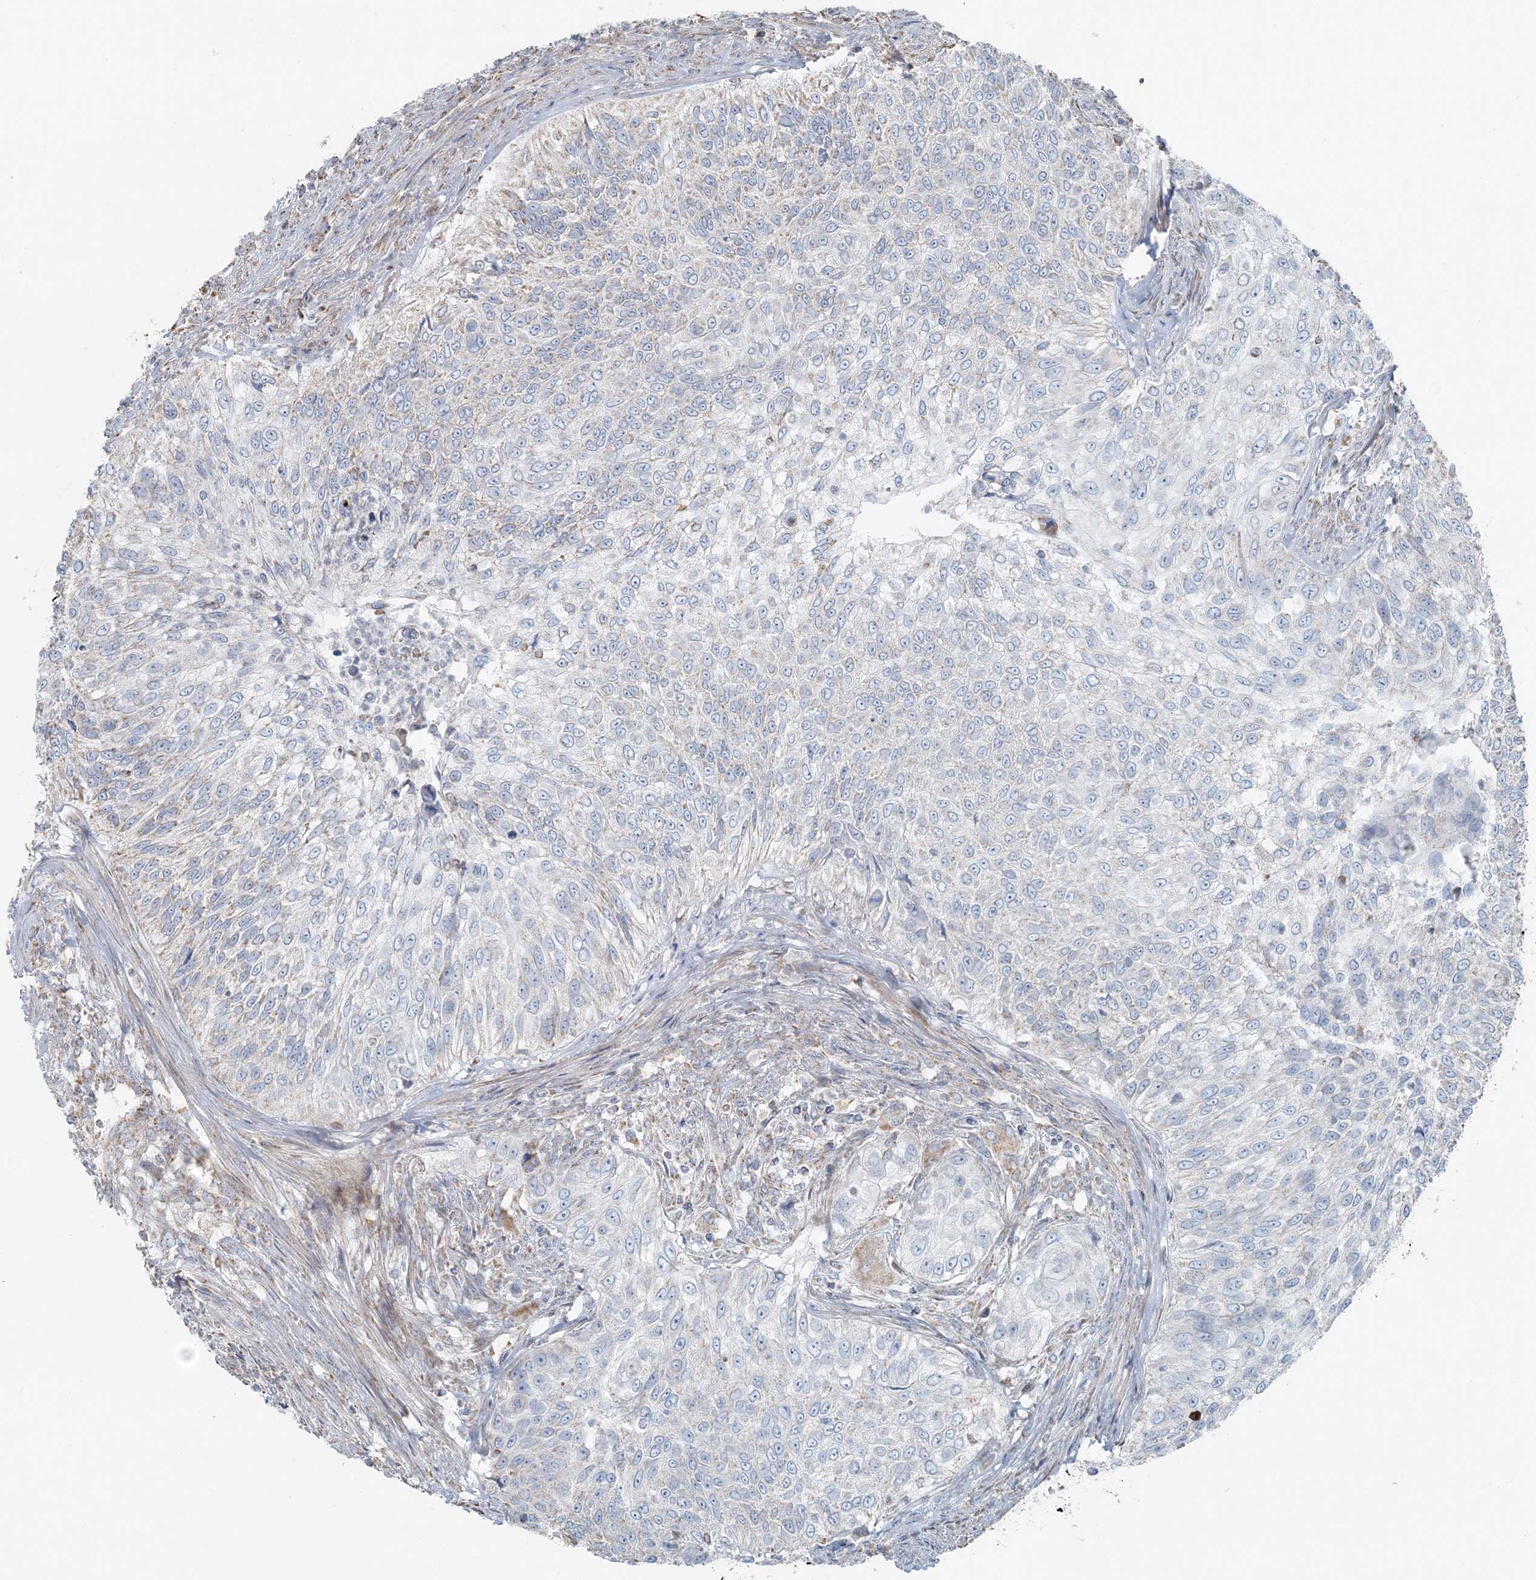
{"staining": {"intensity": "moderate", "quantity": "<25%", "location": "cytoplasmic/membranous"}, "tissue": "urothelial cancer", "cell_type": "Tumor cells", "image_type": "cancer", "snomed": [{"axis": "morphology", "description": "Urothelial carcinoma, High grade"}, {"axis": "topography", "description": "Urinary bladder"}], "caption": "Tumor cells show moderate cytoplasmic/membranous staining in approximately <25% of cells in urothelial cancer.", "gene": "SLC22A16", "patient": {"sex": "female", "age": 60}}